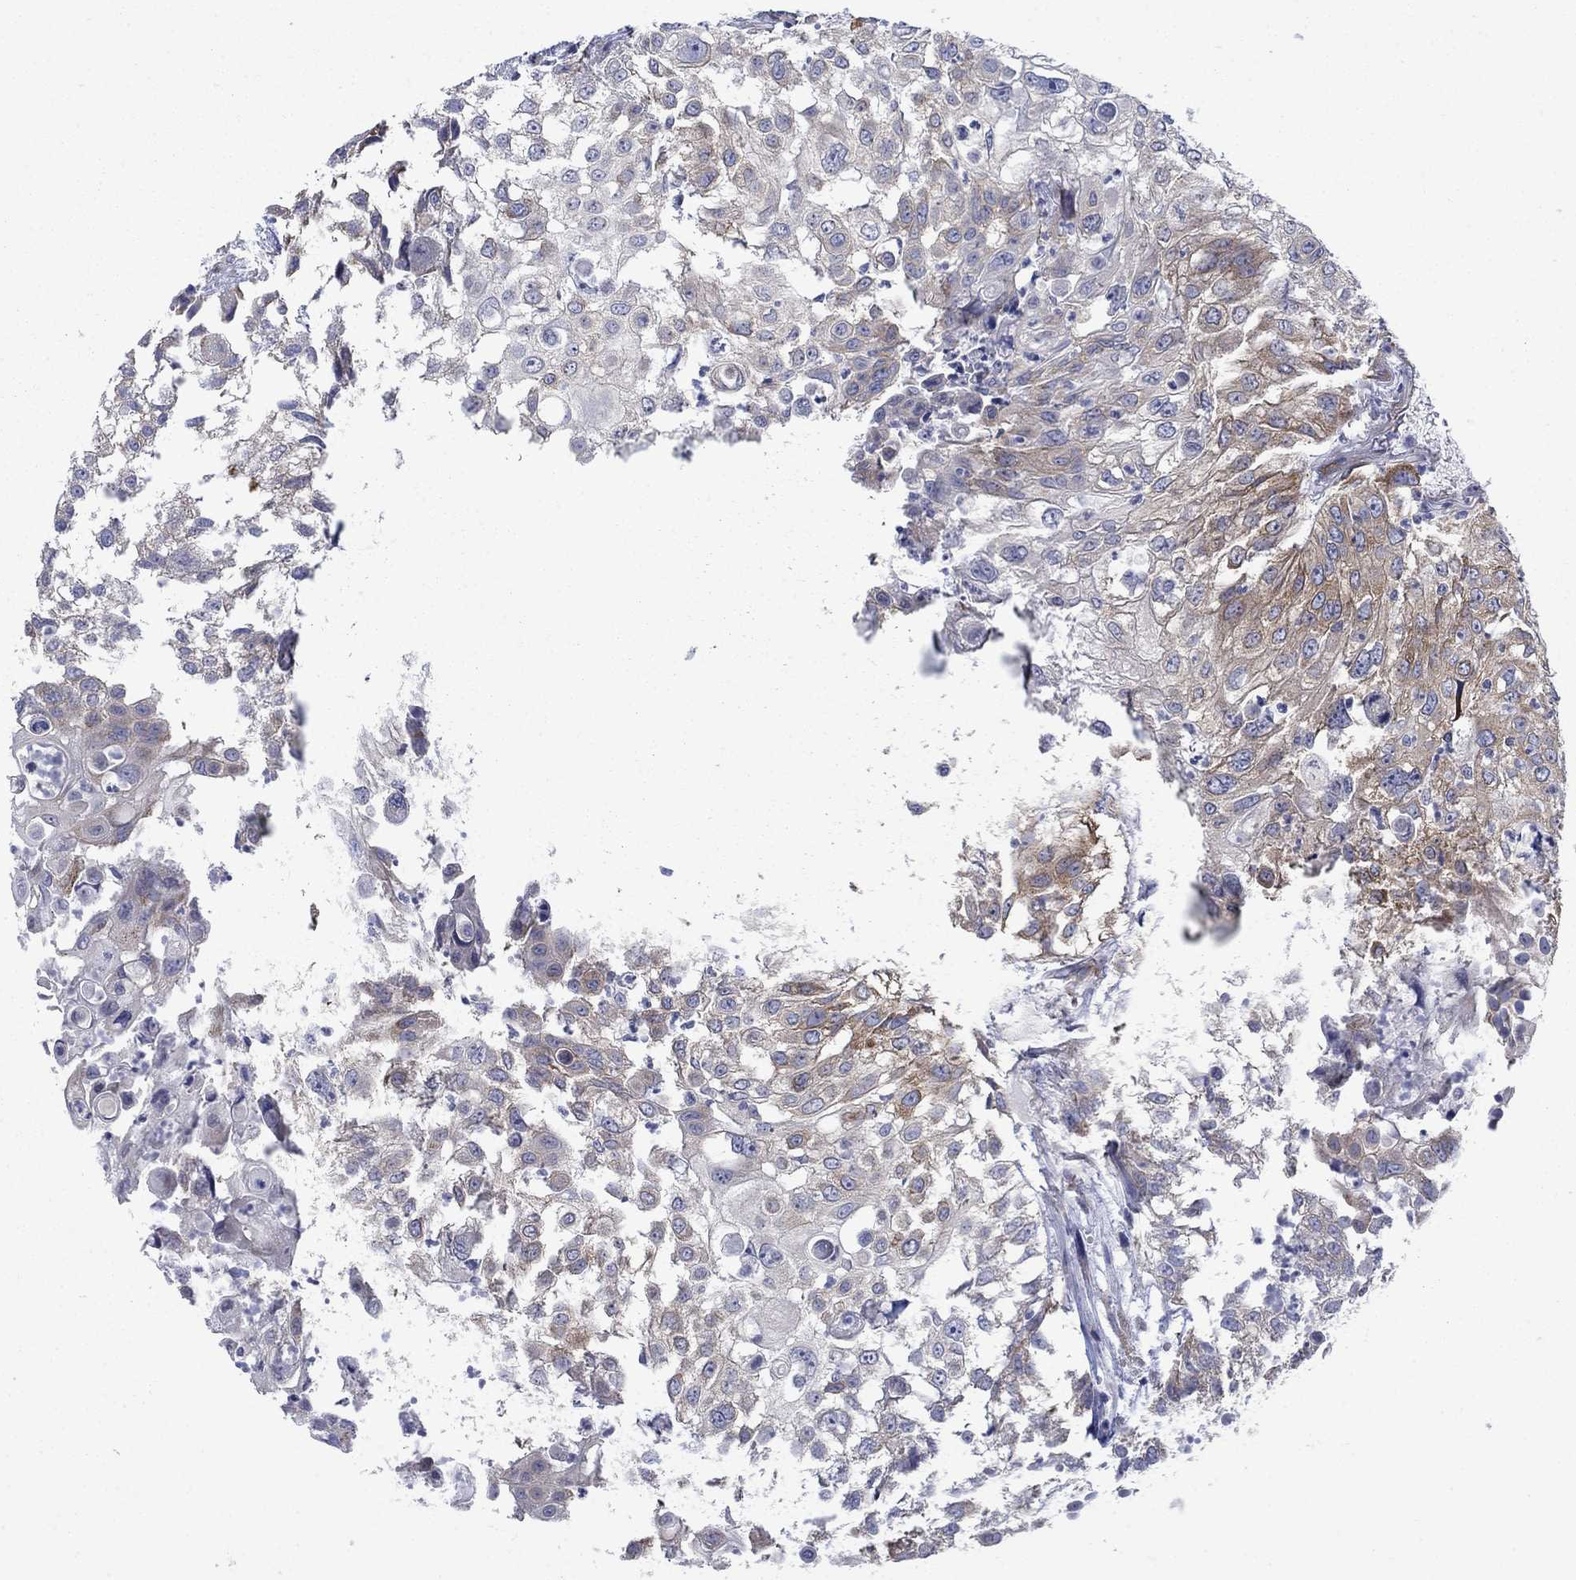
{"staining": {"intensity": "moderate", "quantity": "<25%", "location": "cytoplasmic/membranous"}, "tissue": "urothelial cancer", "cell_type": "Tumor cells", "image_type": "cancer", "snomed": [{"axis": "morphology", "description": "Urothelial carcinoma, High grade"}, {"axis": "topography", "description": "Urinary bladder"}], "caption": "Brown immunohistochemical staining in urothelial carcinoma (high-grade) exhibits moderate cytoplasmic/membranous positivity in approximately <25% of tumor cells. Immunohistochemistry (ihc) stains the protein in brown and the nuclei are stained blue.", "gene": "FXR1", "patient": {"sex": "female", "age": 79}}